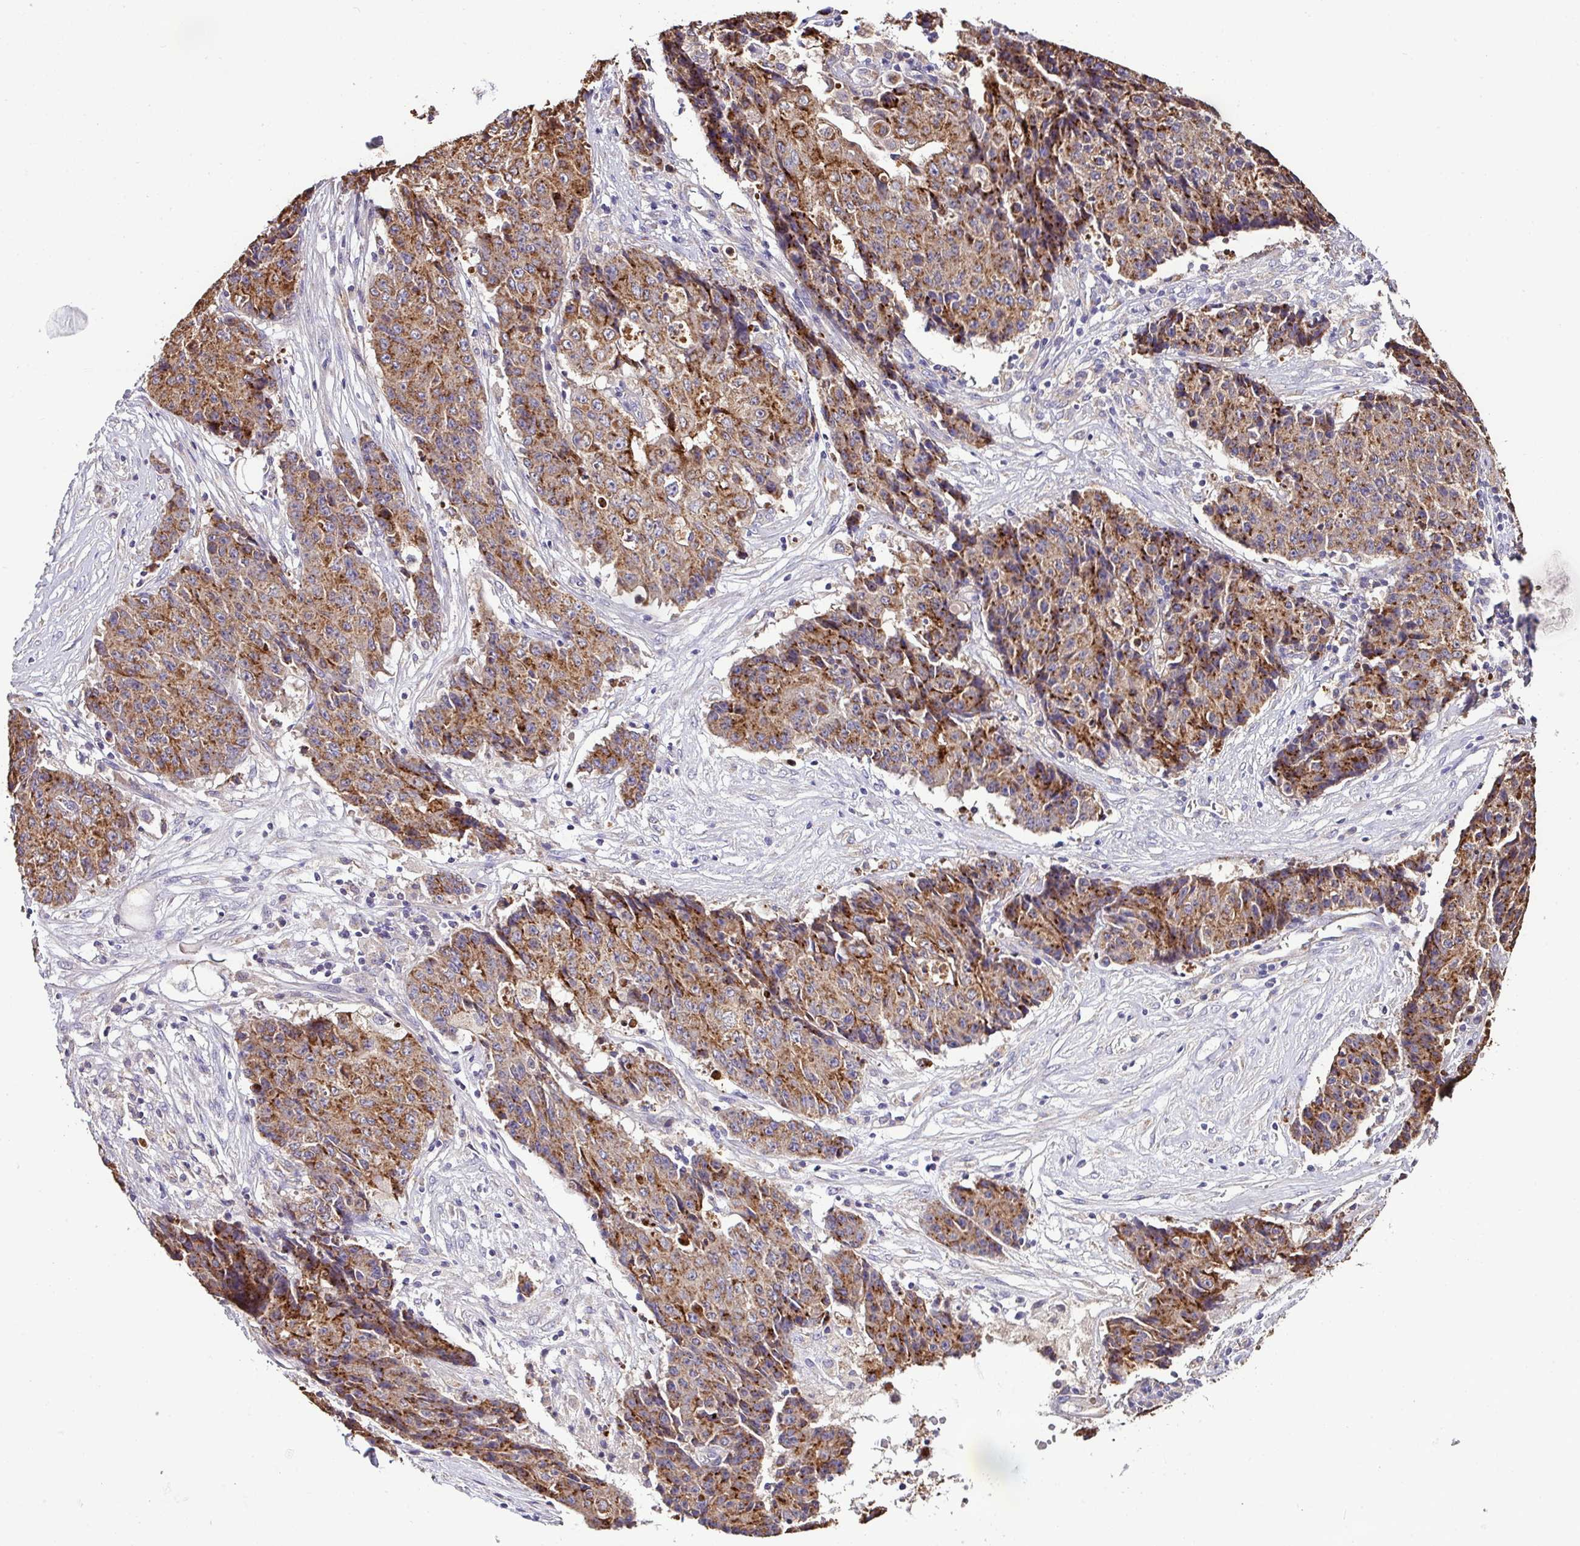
{"staining": {"intensity": "moderate", "quantity": ">75%", "location": "cytoplasmic/membranous"}, "tissue": "ovarian cancer", "cell_type": "Tumor cells", "image_type": "cancer", "snomed": [{"axis": "morphology", "description": "Carcinoma, endometroid"}, {"axis": "topography", "description": "Ovary"}], "caption": "This histopathology image reveals endometroid carcinoma (ovarian) stained with immunohistochemistry to label a protein in brown. The cytoplasmic/membranous of tumor cells show moderate positivity for the protein. Nuclei are counter-stained blue.", "gene": "CPD", "patient": {"sex": "female", "age": 42}}